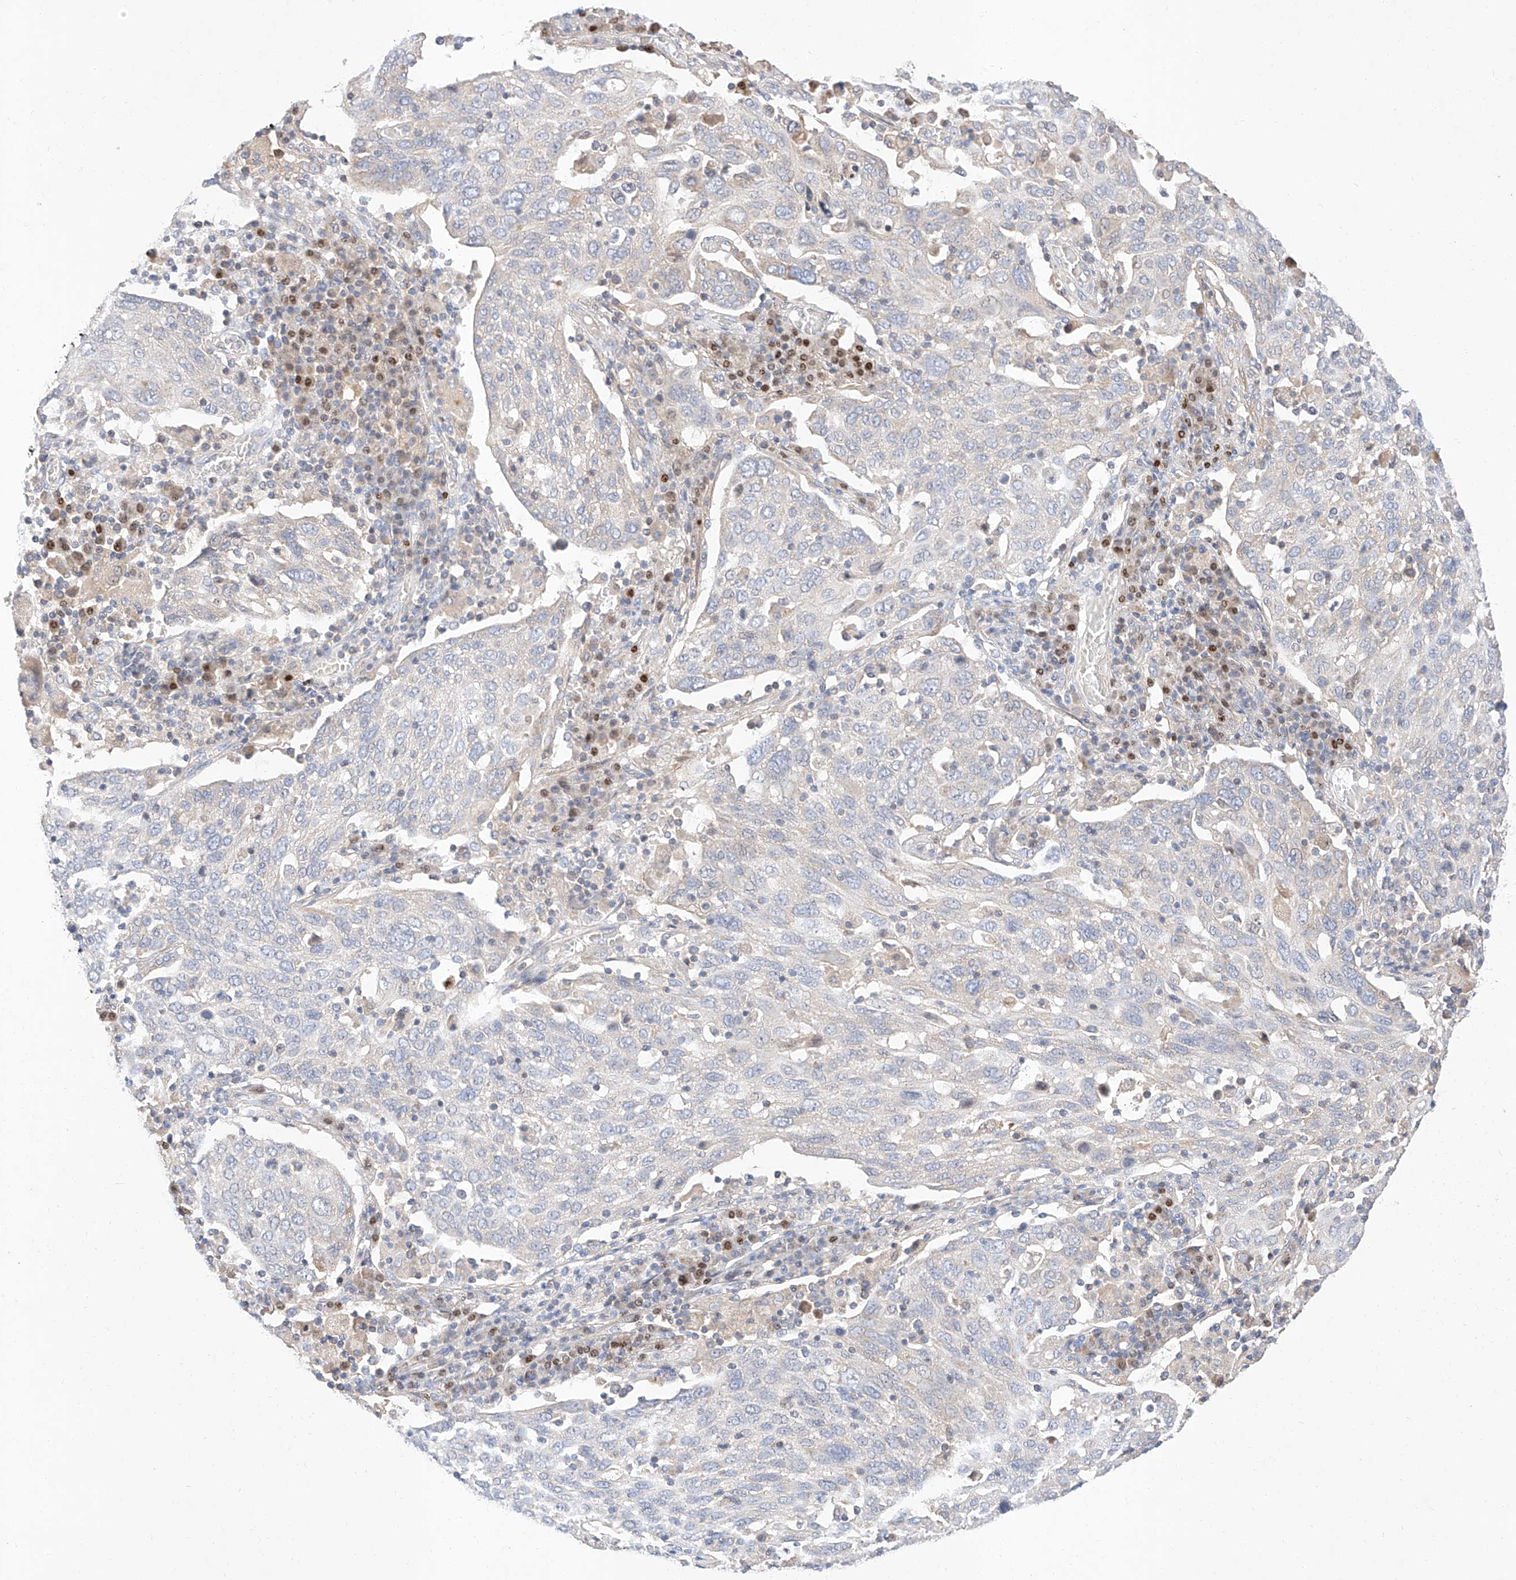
{"staining": {"intensity": "negative", "quantity": "none", "location": "none"}, "tissue": "lung cancer", "cell_type": "Tumor cells", "image_type": "cancer", "snomed": [{"axis": "morphology", "description": "Squamous cell carcinoma, NOS"}, {"axis": "topography", "description": "Lung"}], "caption": "High power microscopy micrograph of an immunohistochemistry image of squamous cell carcinoma (lung), revealing no significant positivity in tumor cells.", "gene": "C6orf118", "patient": {"sex": "male", "age": 65}}